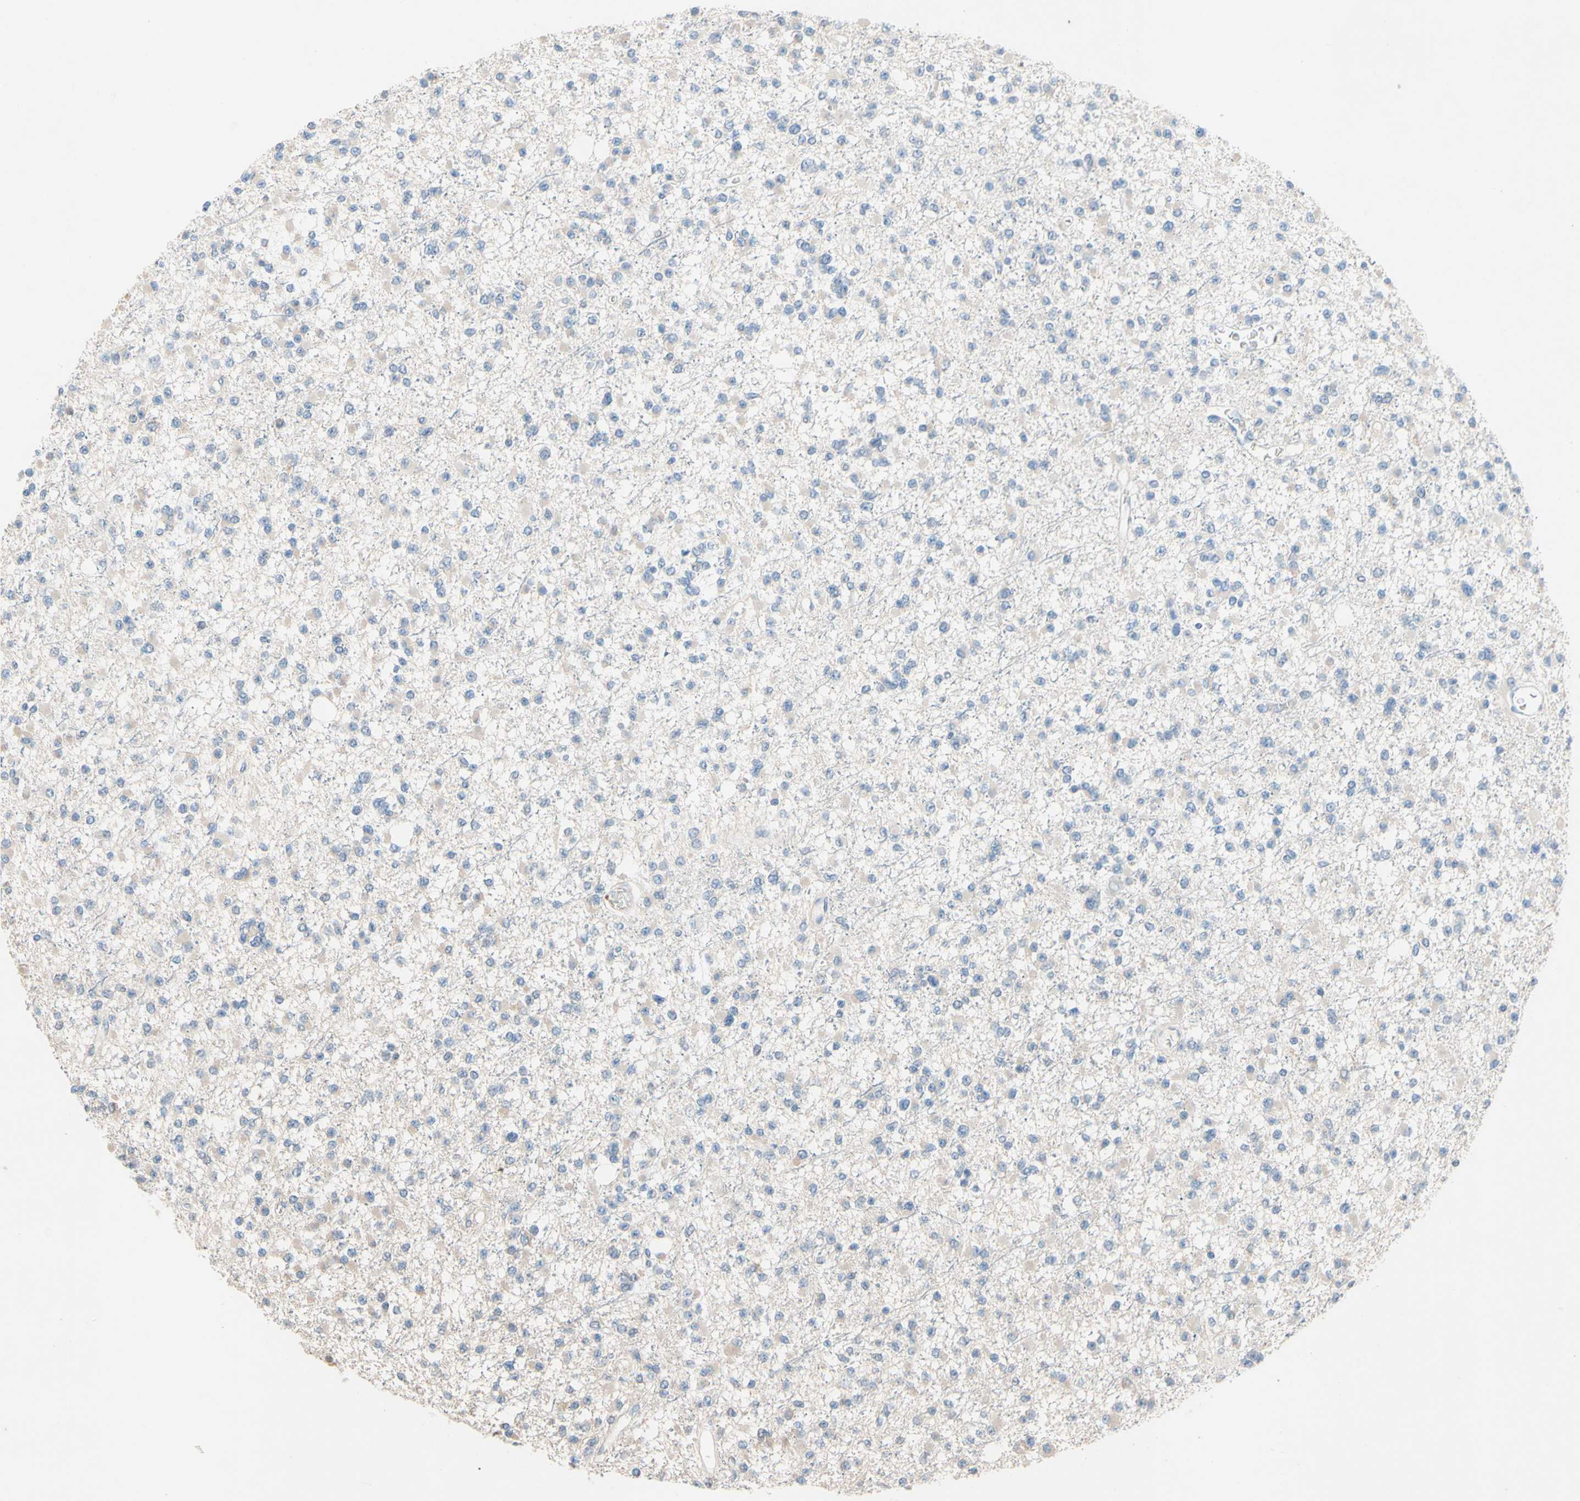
{"staining": {"intensity": "negative", "quantity": "none", "location": "none"}, "tissue": "glioma", "cell_type": "Tumor cells", "image_type": "cancer", "snomed": [{"axis": "morphology", "description": "Glioma, malignant, Low grade"}, {"axis": "topography", "description": "Brain"}], "caption": "High power microscopy photomicrograph of an IHC image of malignant glioma (low-grade), revealing no significant positivity in tumor cells.", "gene": "PRDX4", "patient": {"sex": "female", "age": 22}}